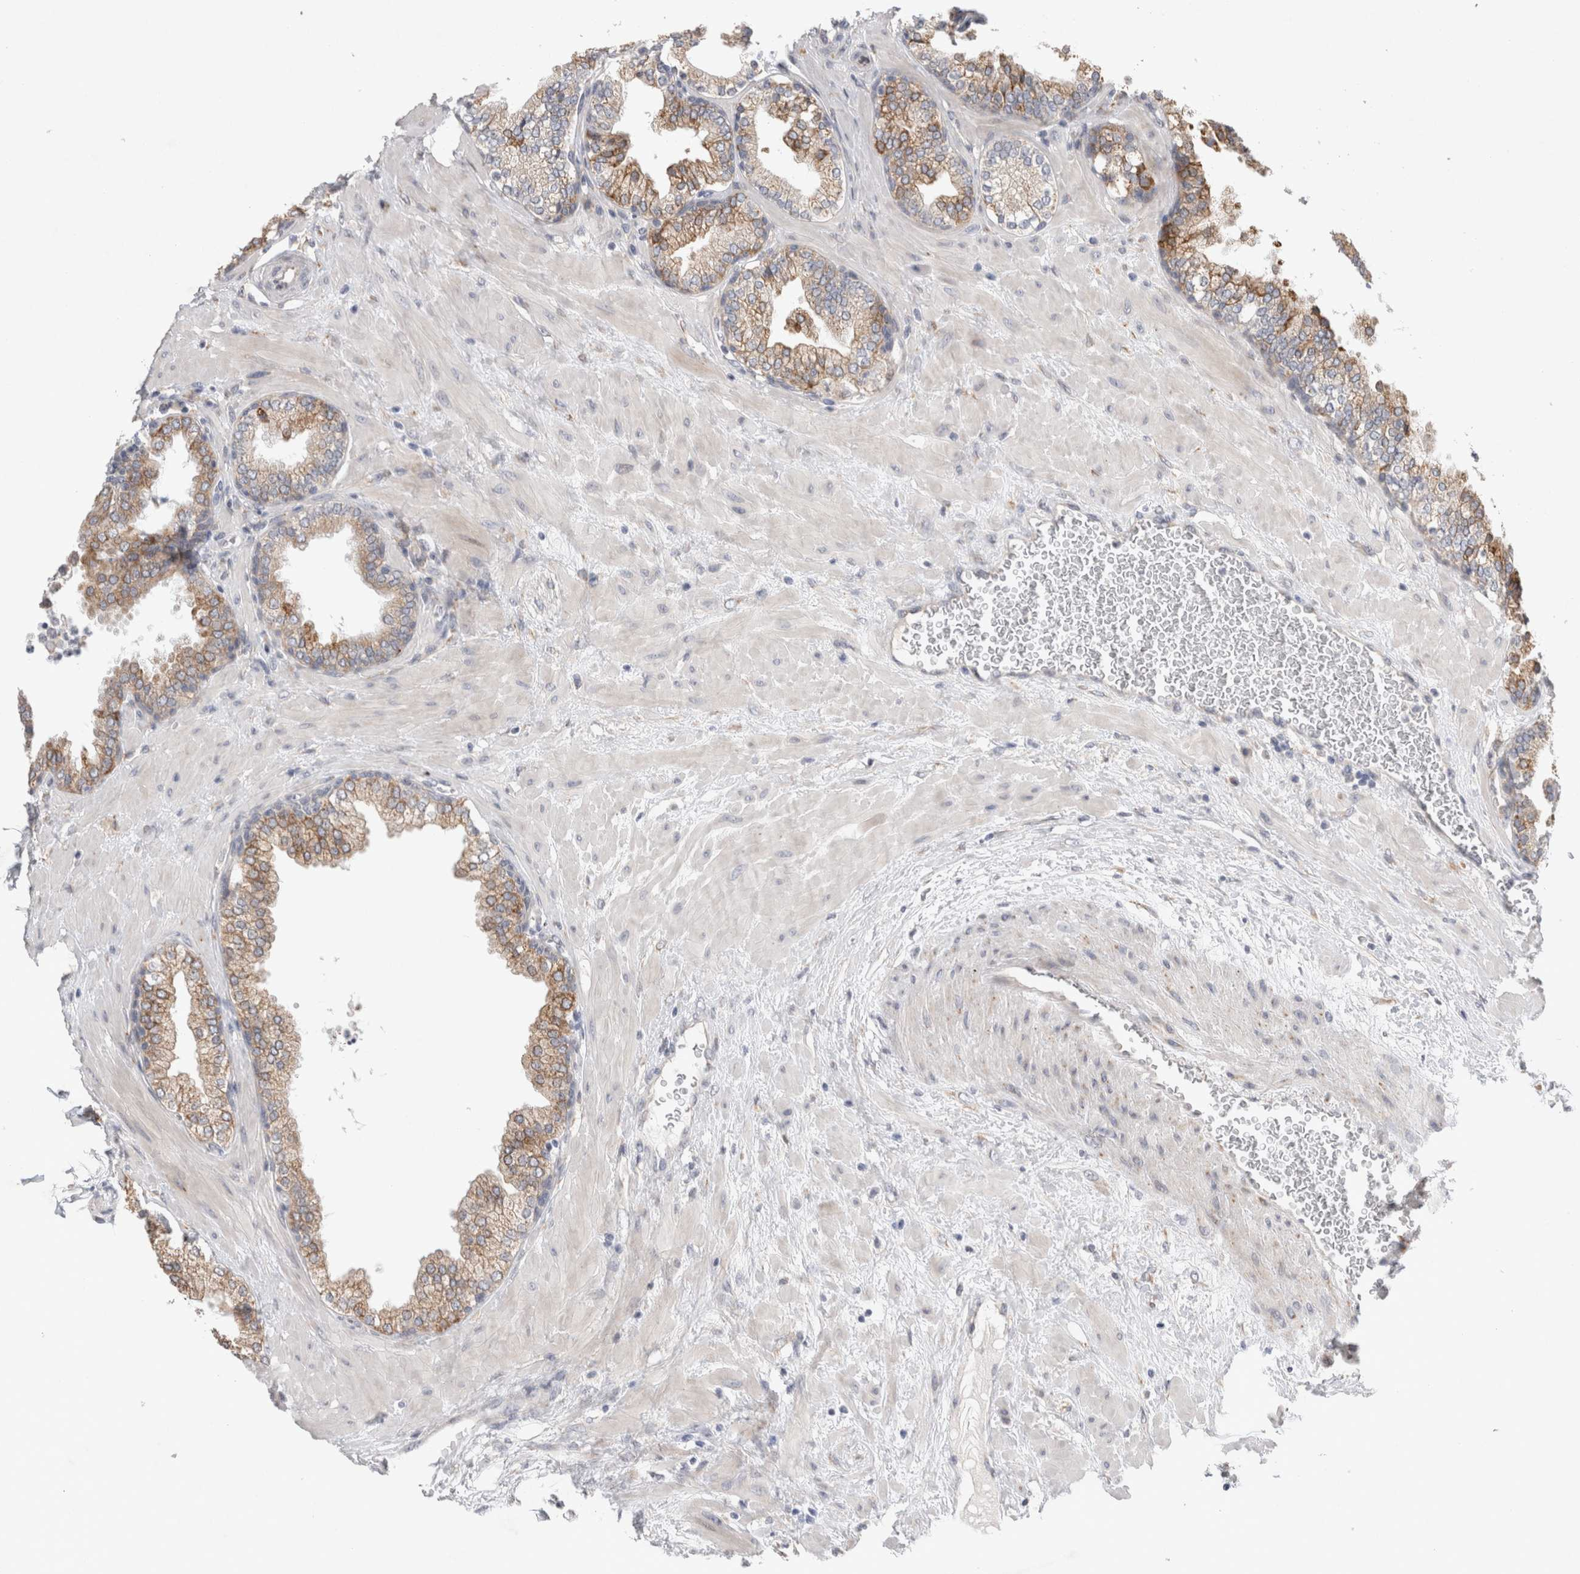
{"staining": {"intensity": "moderate", "quantity": "25%-75%", "location": "cytoplasmic/membranous"}, "tissue": "prostate", "cell_type": "Glandular cells", "image_type": "normal", "snomed": [{"axis": "morphology", "description": "Normal tissue, NOS"}, {"axis": "topography", "description": "Prostate"}], "caption": "Normal prostate was stained to show a protein in brown. There is medium levels of moderate cytoplasmic/membranous expression in about 25%-75% of glandular cells.", "gene": "TRMT9B", "patient": {"sex": "male", "age": 51}}